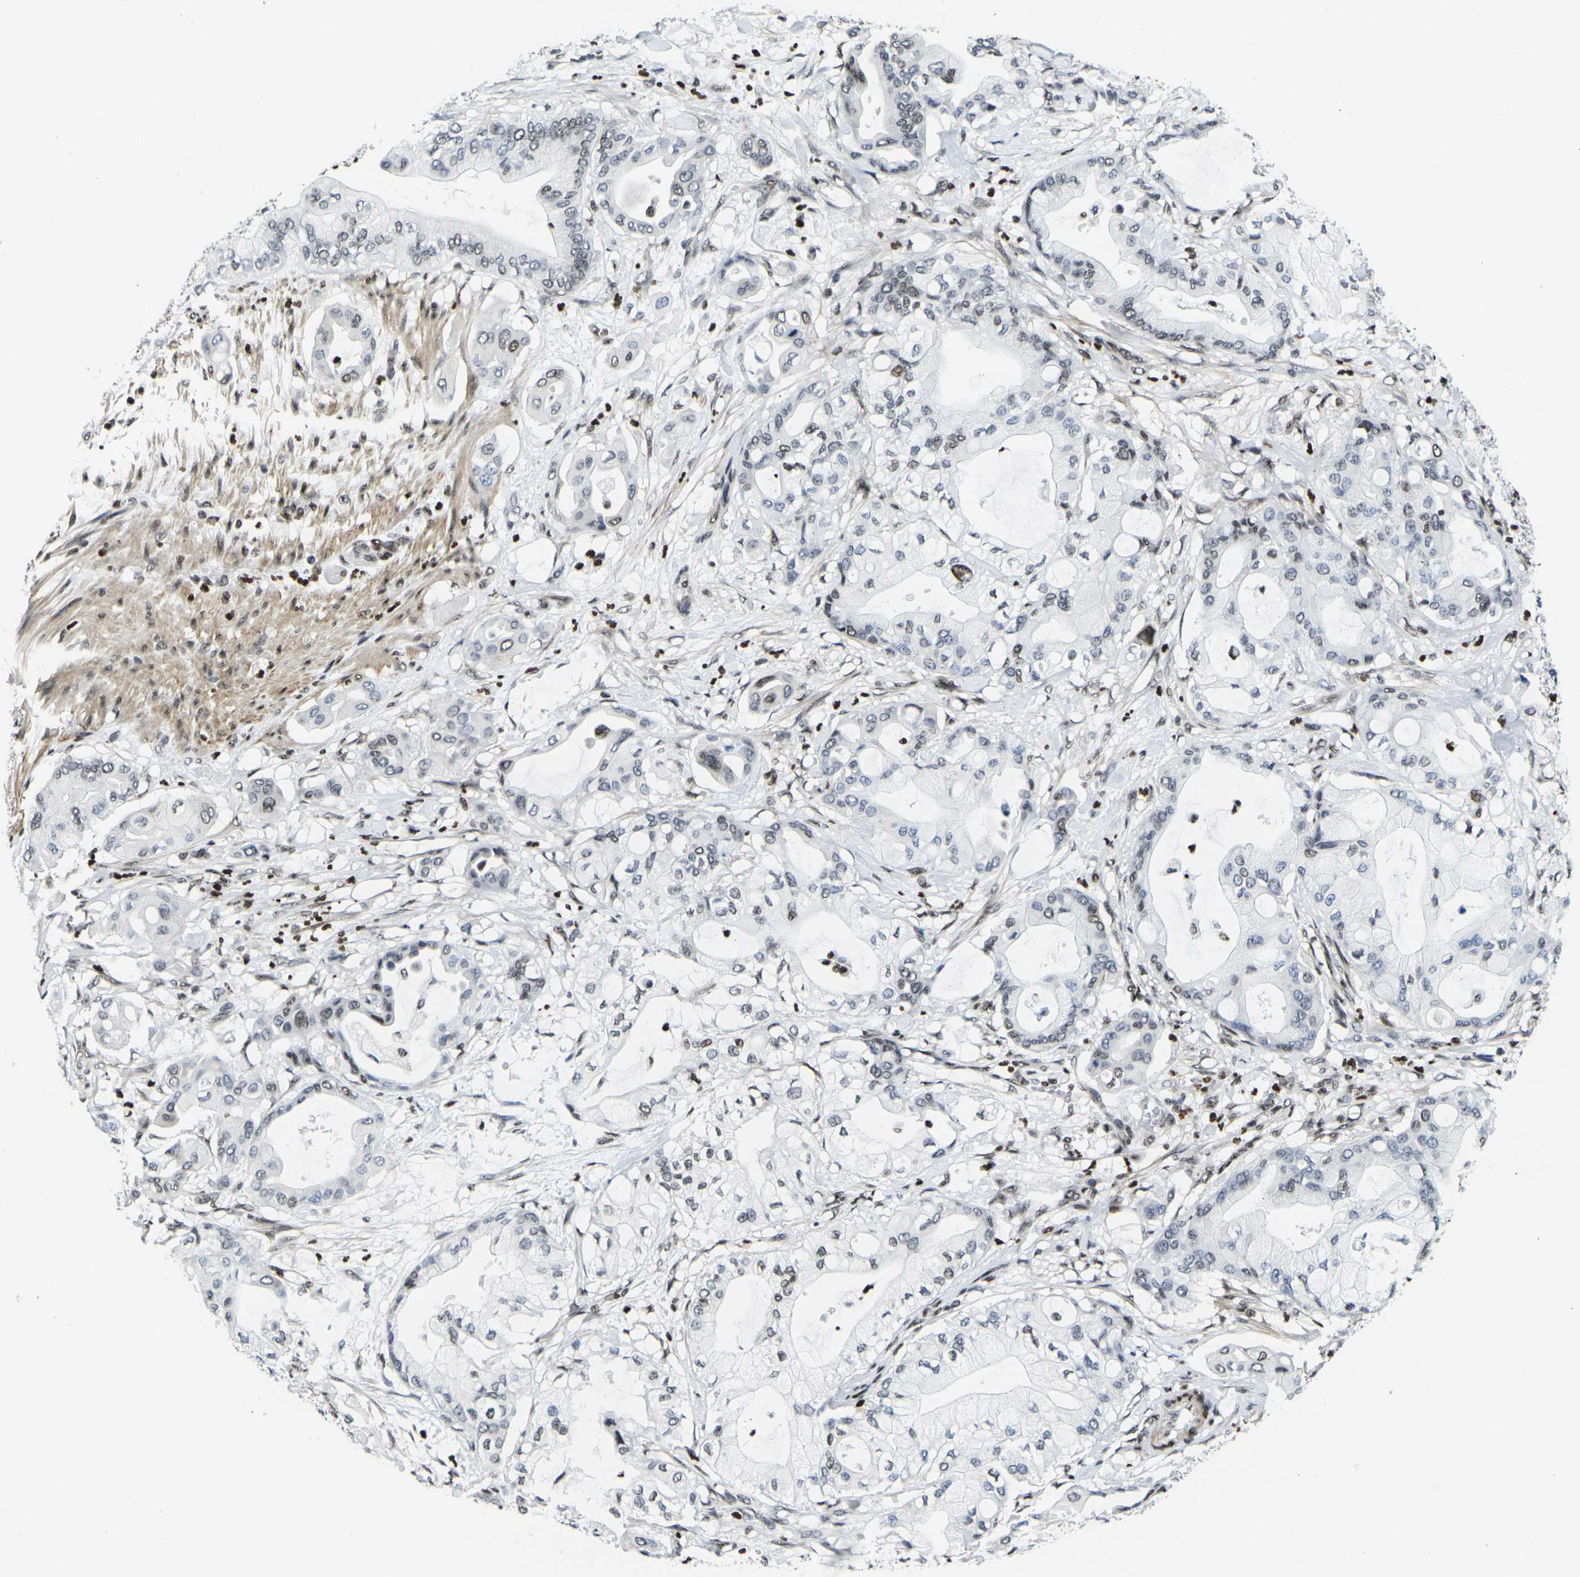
{"staining": {"intensity": "negative", "quantity": "none", "location": "none"}, "tissue": "pancreatic cancer", "cell_type": "Tumor cells", "image_type": "cancer", "snomed": [{"axis": "morphology", "description": "Adenocarcinoma, NOS"}, {"axis": "morphology", "description": "Adenocarcinoma, metastatic, NOS"}, {"axis": "topography", "description": "Lymph node"}, {"axis": "topography", "description": "Pancreas"}, {"axis": "topography", "description": "Duodenum"}], "caption": "Immunohistochemistry micrograph of human pancreatic cancer (adenocarcinoma) stained for a protein (brown), which demonstrates no staining in tumor cells. (DAB (3,3'-diaminobenzidine) immunohistochemistry (IHC), high magnification).", "gene": "H1-10", "patient": {"sex": "female", "age": 64}}